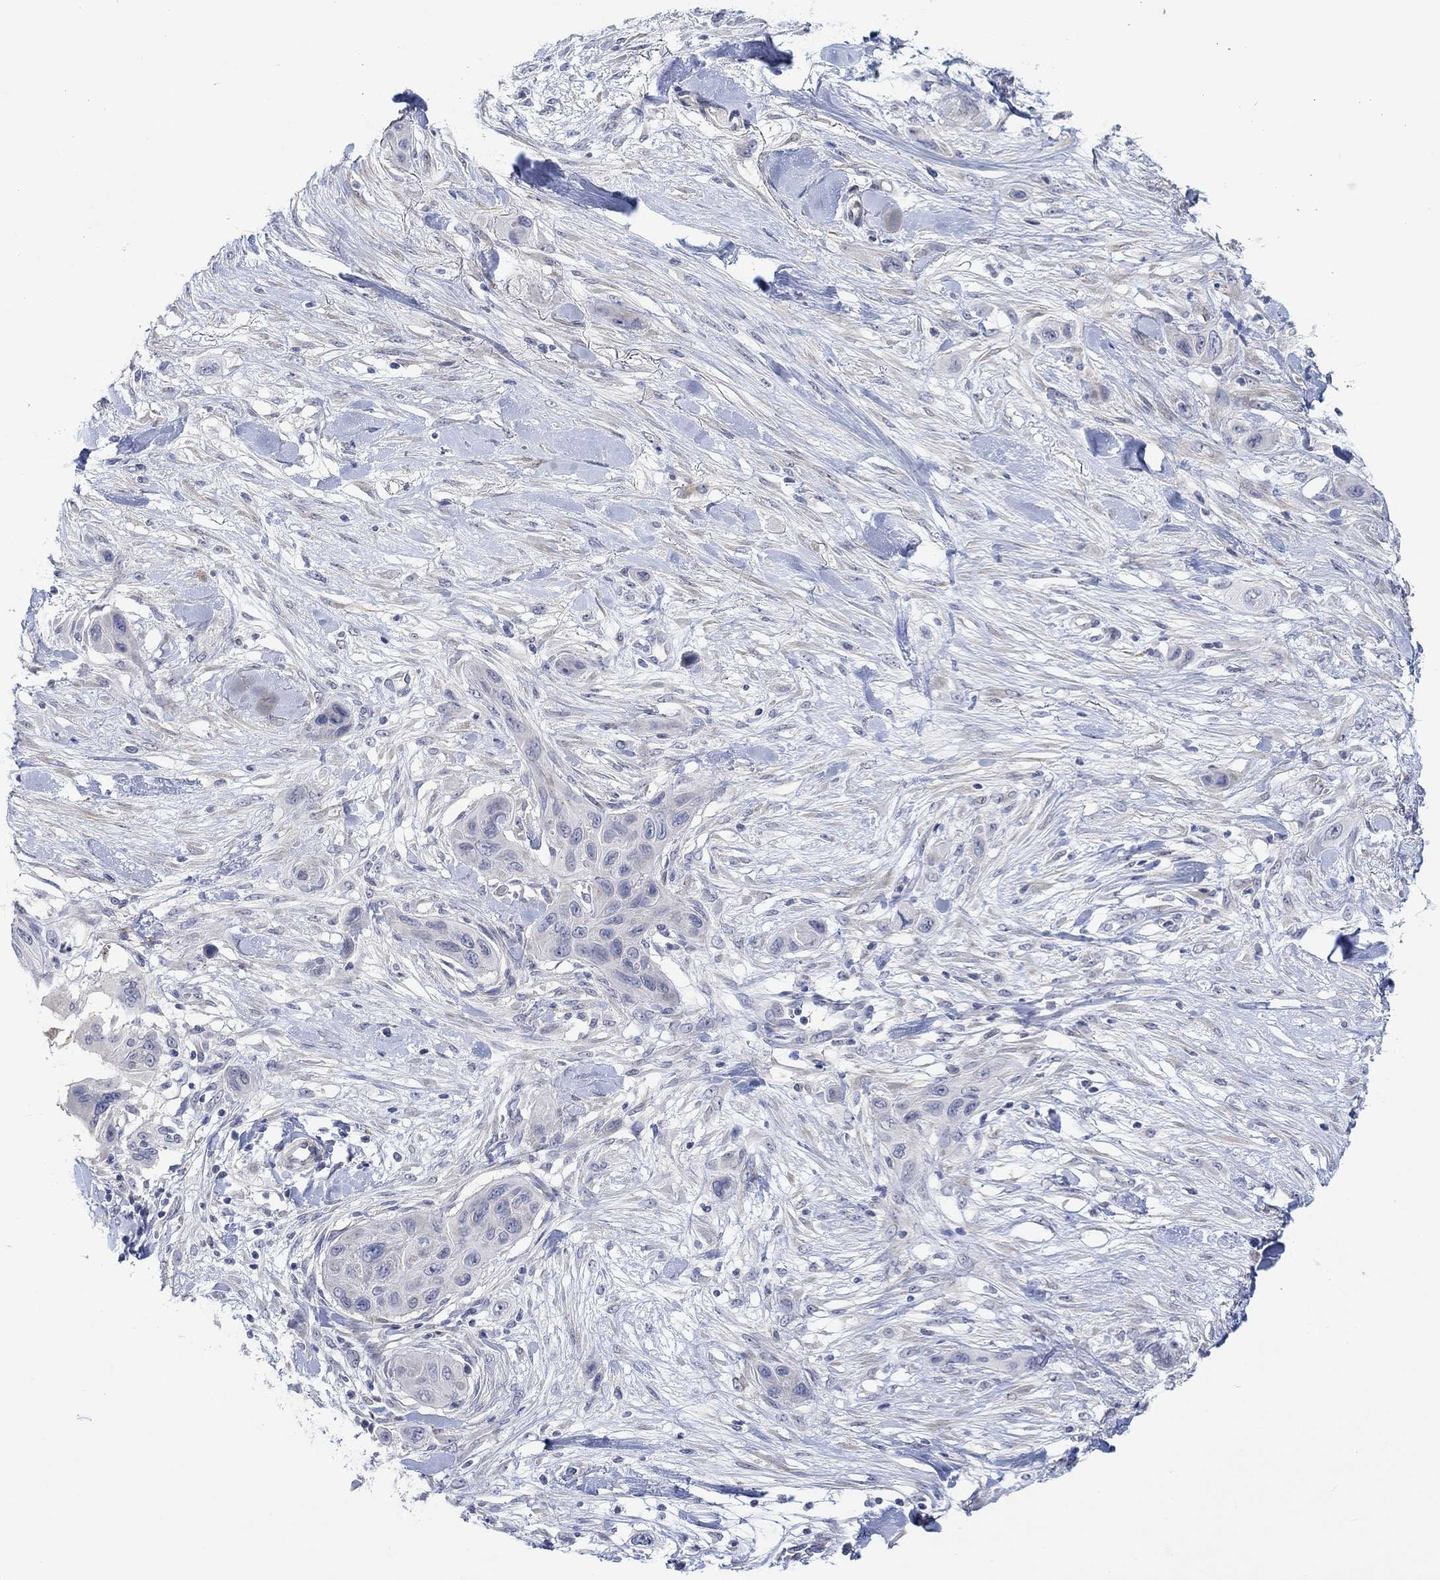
{"staining": {"intensity": "negative", "quantity": "none", "location": "none"}, "tissue": "skin cancer", "cell_type": "Tumor cells", "image_type": "cancer", "snomed": [{"axis": "morphology", "description": "Squamous cell carcinoma, NOS"}, {"axis": "topography", "description": "Skin"}], "caption": "Tumor cells are negative for brown protein staining in skin cancer (squamous cell carcinoma).", "gene": "DLK1", "patient": {"sex": "male", "age": 79}}